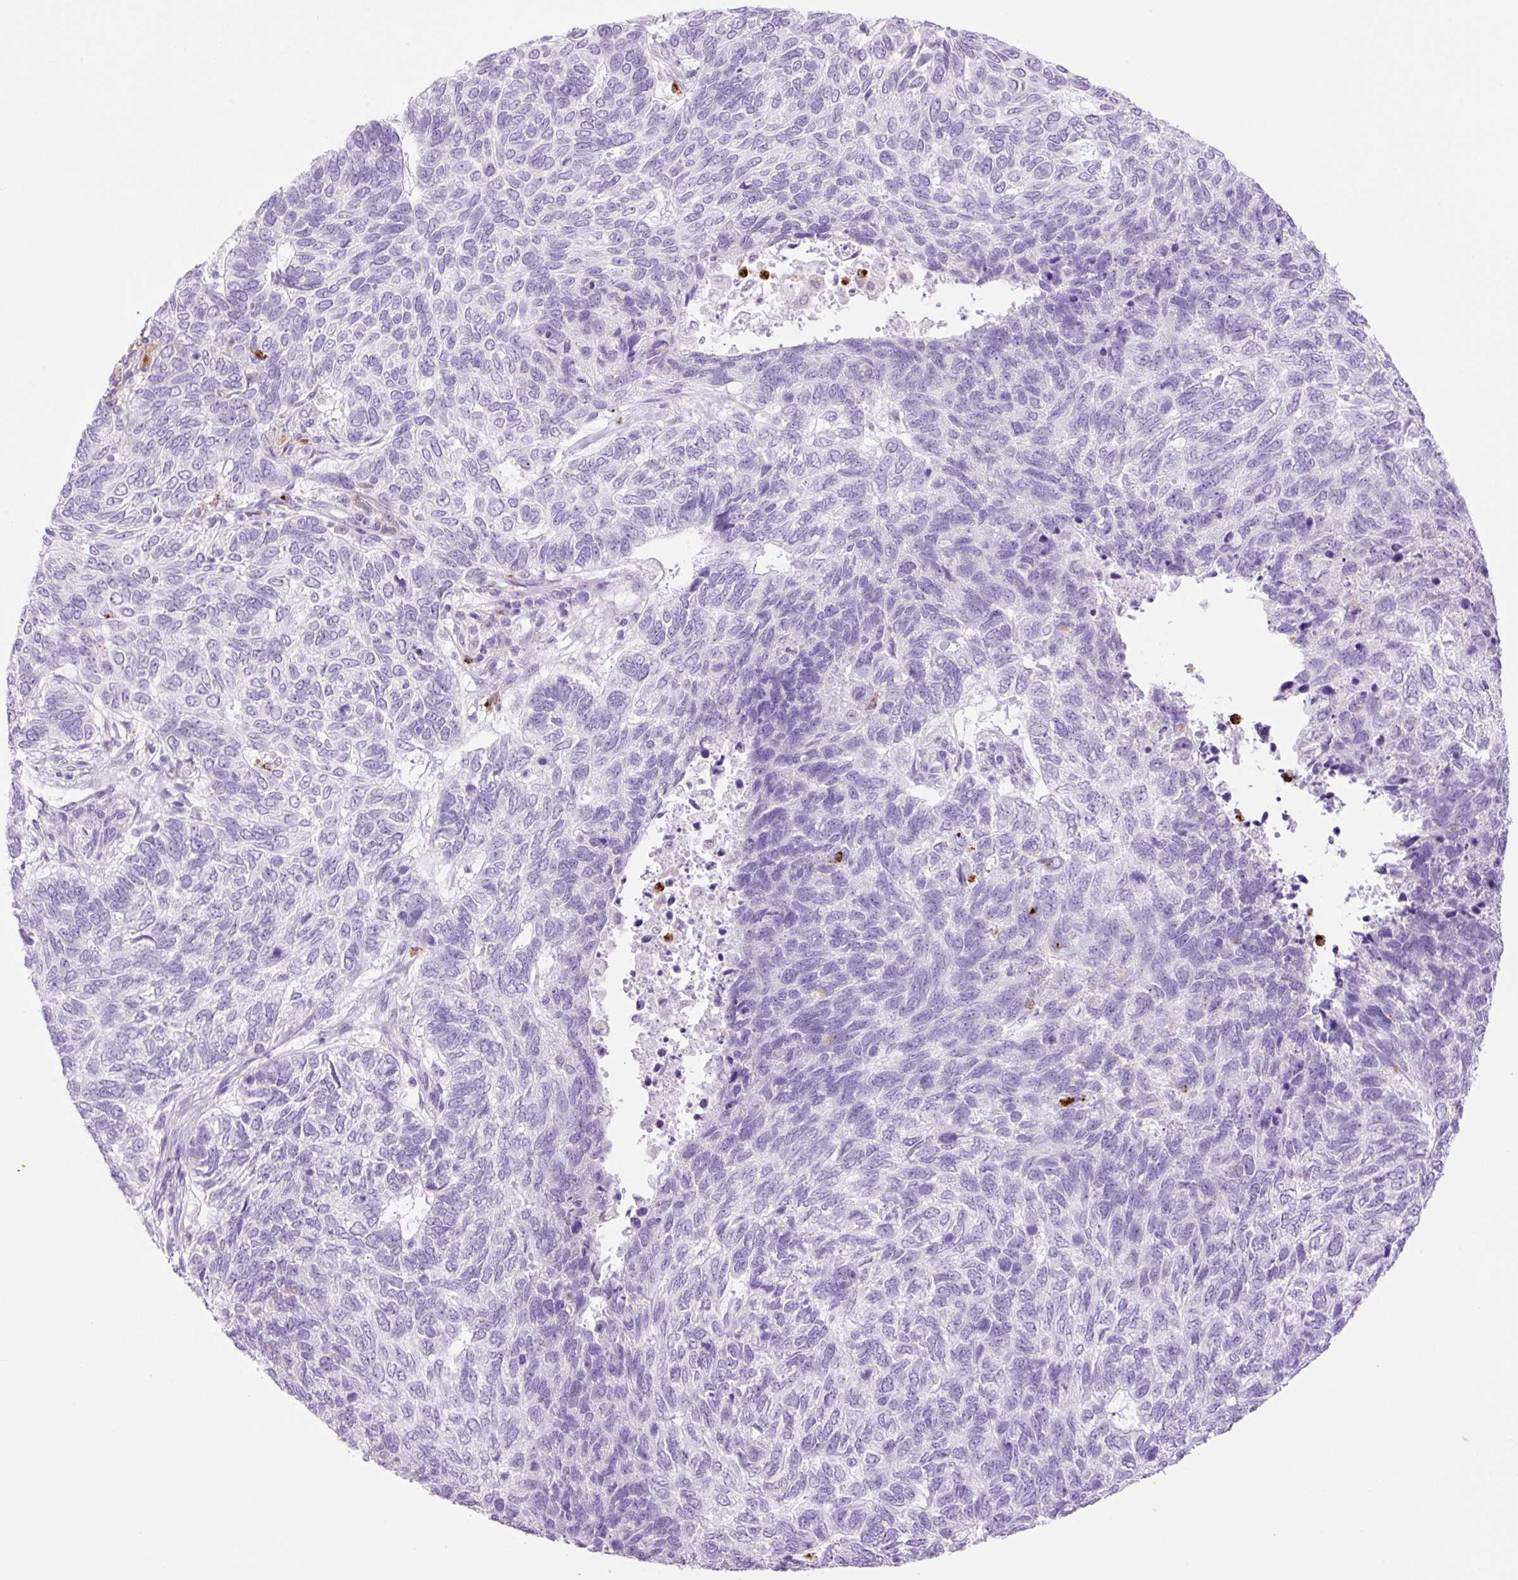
{"staining": {"intensity": "negative", "quantity": "none", "location": "none"}, "tissue": "skin cancer", "cell_type": "Tumor cells", "image_type": "cancer", "snomed": [{"axis": "morphology", "description": "Basal cell carcinoma"}, {"axis": "topography", "description": "Skin"}], "caption": "Immunohistochemistry (IHC) of human basal cell carcinoma (skin) exhibits no staining in tumor cells. (DAB immunohistochemistry (IHC) with hematoxylin counter stain).", "gene": "LYZ", "patient": {"sex": "female", "age": 65}}